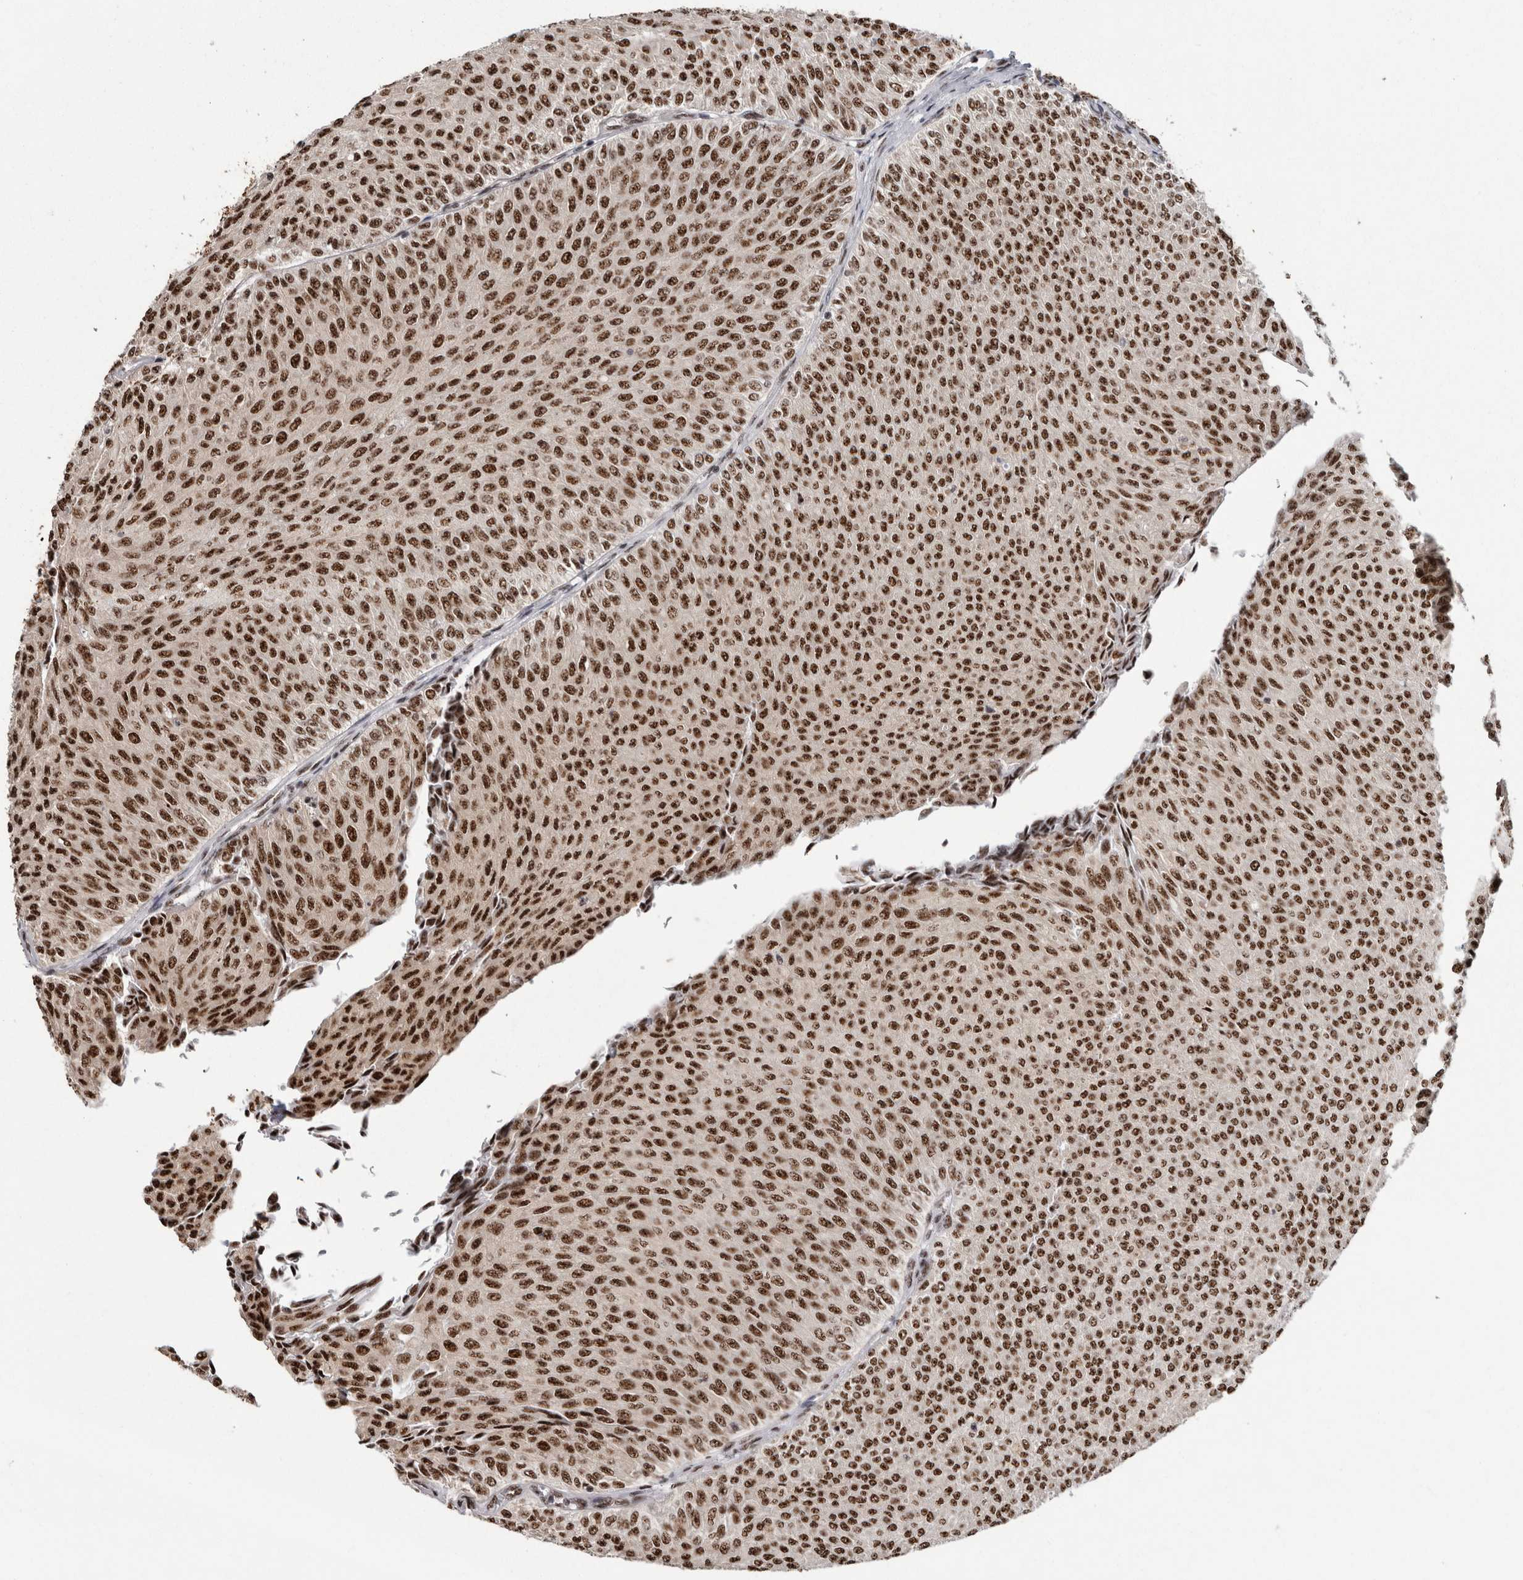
{"staining": {"intensity": "strong", "quantity": ">75%", "location": "nuclear"}, "tissue": "urothelial cancer", "cell_type": "Tumor cells", "image_type": "cancer", "snomed": [{"axis": "morphology", "description": "Urothelial carcinoma, Low grade"}, {"axis": "topography", "description": "Urinary bladder"}], "caption": "High-power microscopy captured an immunohistochemistry (IHC) histopathology image of urothelial carcinoma (low-grade), revealing strong nuclear positivity in approximately >75% of tumor cells.", "gene": "MKNK1", "patient": {"sex": "male", "age": 78}}